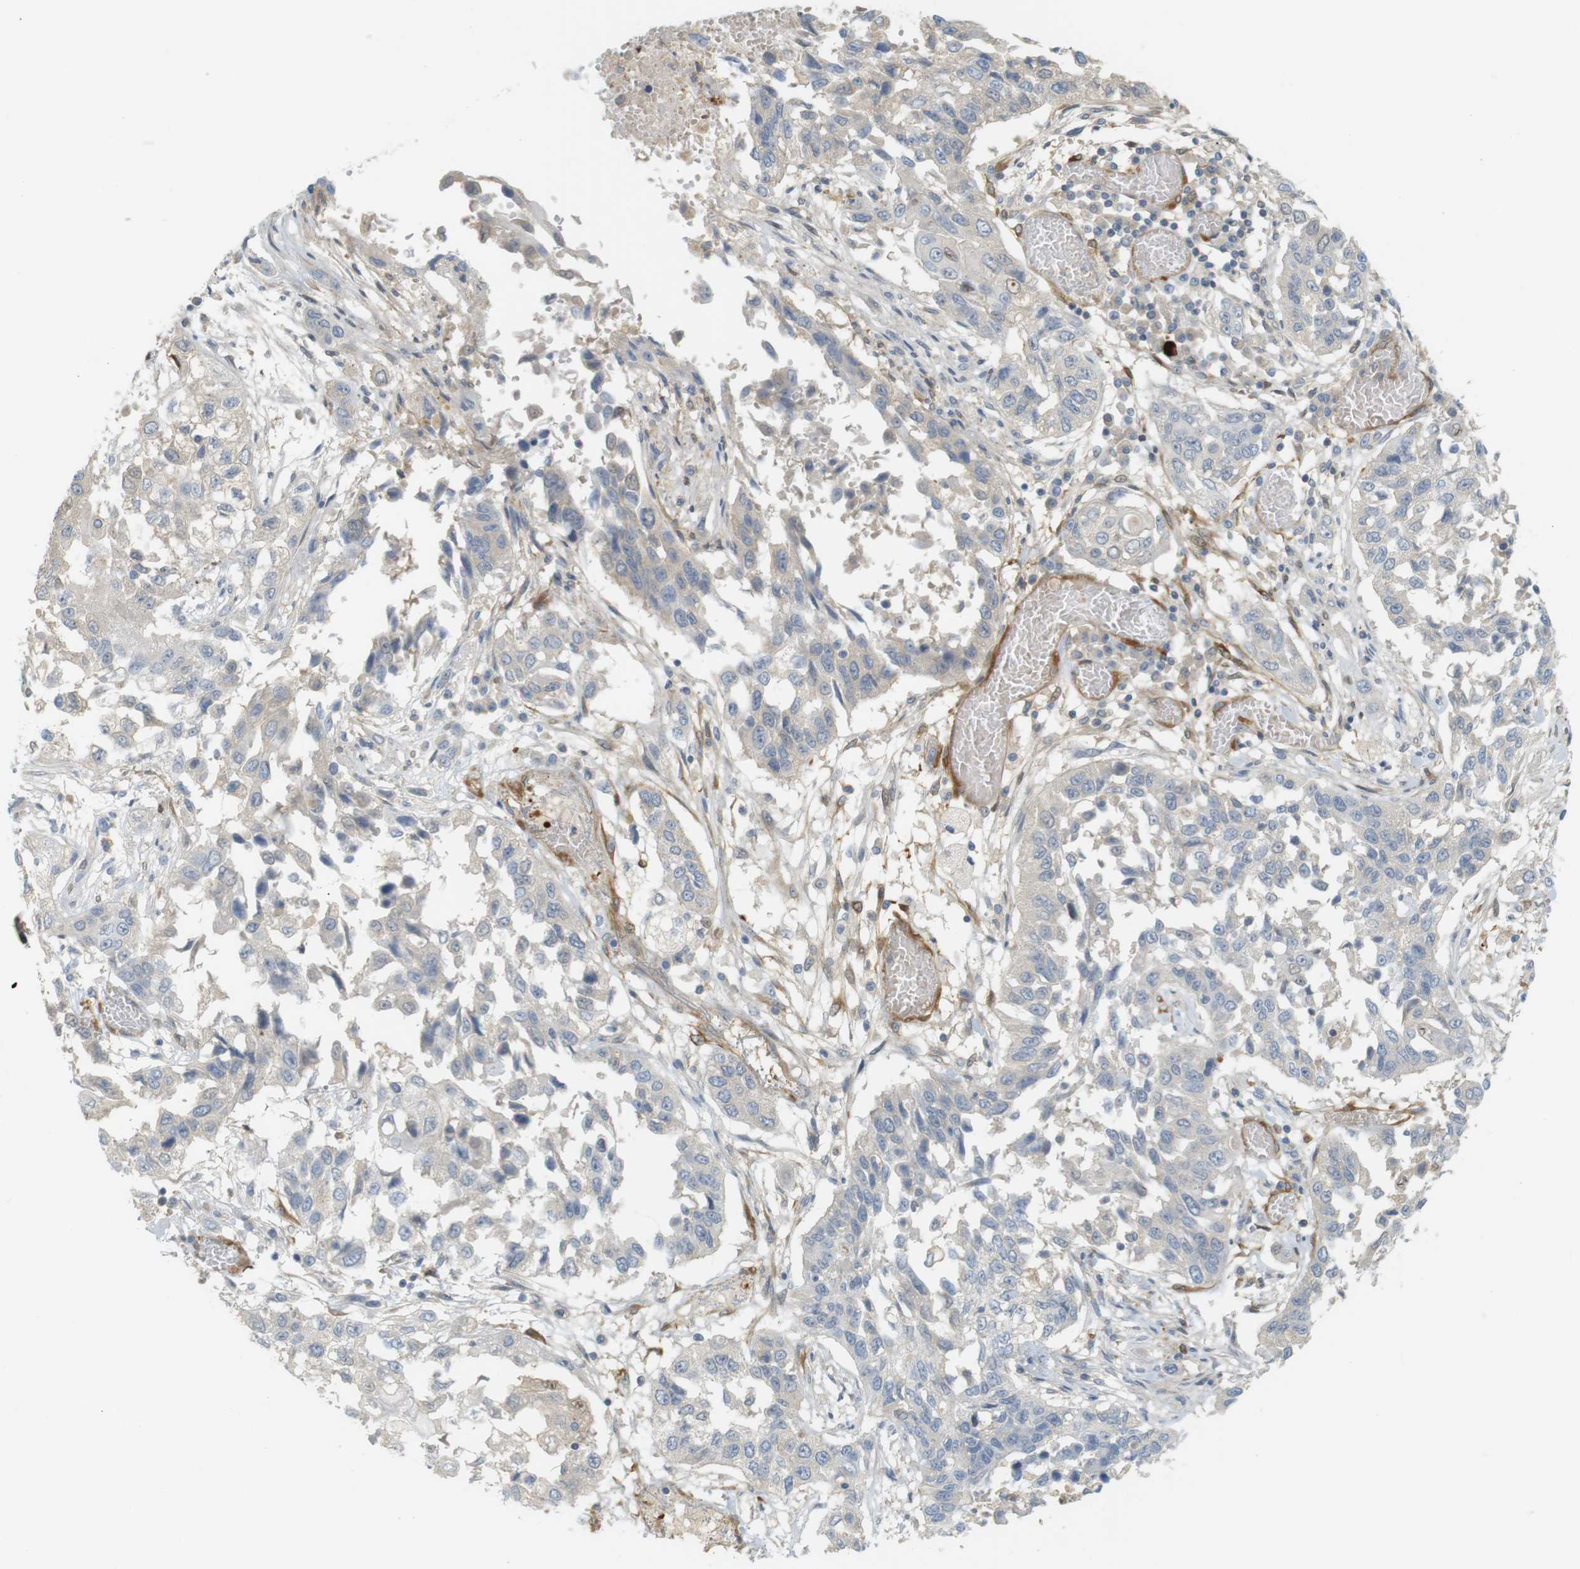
{"staining": {"intensity": "weak", "quantity": "<25%", "location": "cytoplasmic/membranous"}, "tissue": "lung cancer", "cell_type": "Tumor cells", "image_type": "cancer", "snomed": [{"axis": "morphology", "description": "Squamous cell carcinoma, NOS"}, {"axis": "topography", "description": "Lung"}], "caption": "Tumor cells show no significant protein positivity in lung cancer.", "gene": "PDE3A", "patient": {"sex": "male", "age": 71}}